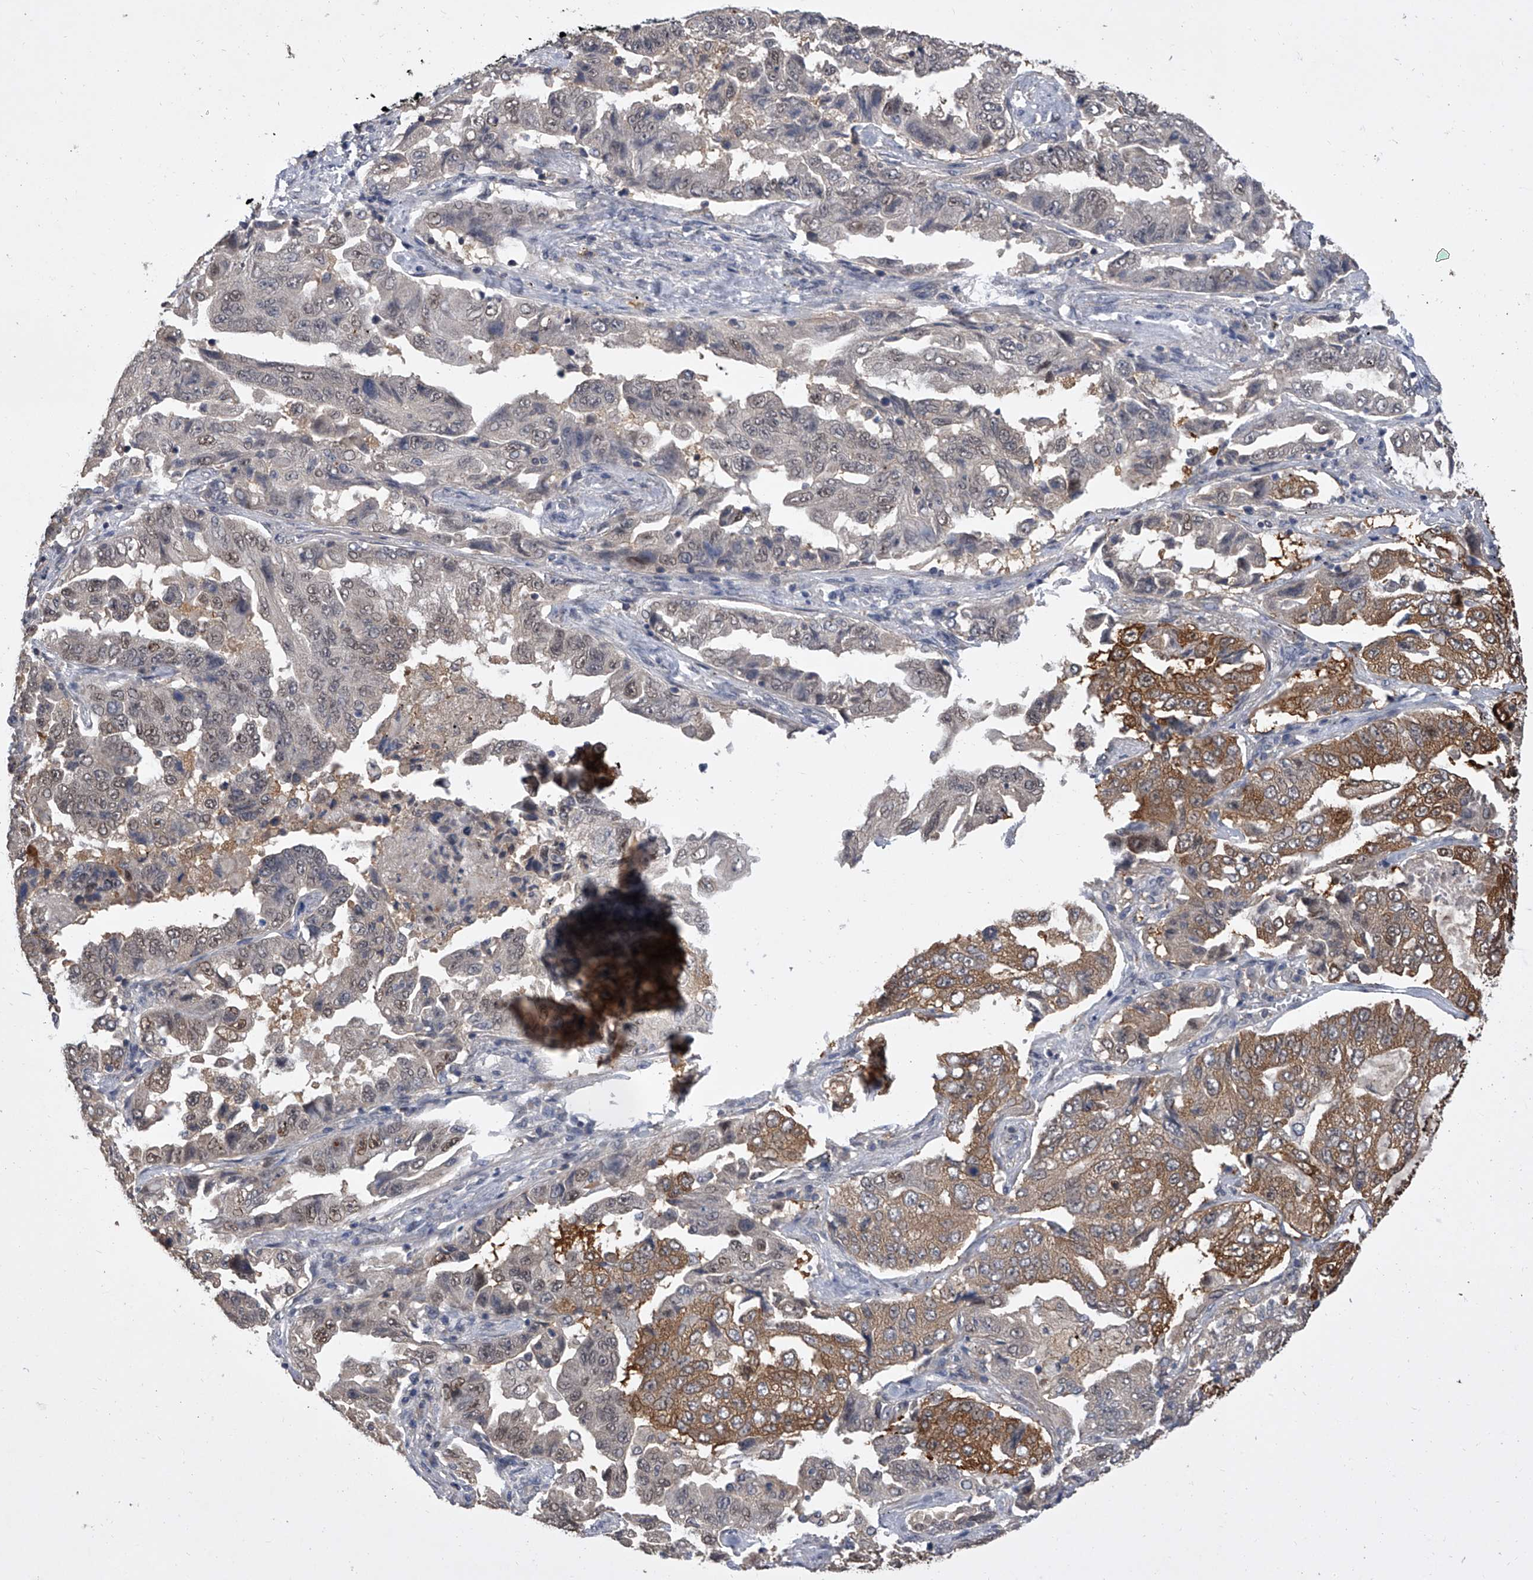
{"staining": {"intensity": "moderate", "quantity": "25%-75%", "location": "cytoplasmic/membranous,nuclear"}, "tissue": "lung cancer", "cell_type": "Tumor cells", "image_type": "cancer", "snomed": [{"axis": "morphology", "description": "Adenocarcinoma, NOS"}, {"axis": "topography", "description": "Lung"}], "caption": "Immunohistochemical staining of adenocarcinoma (lung) shows moderate cytoplasmic/membranous and nuclear protein positivity in approximately 25%-75% of tumor cells. Immunohistochemistry (ihc) stains the protein of interest in brown and the nuclei are stained blue.", "gene": "BHLHE23", "patient": {"sex": "female", "age": 51}}